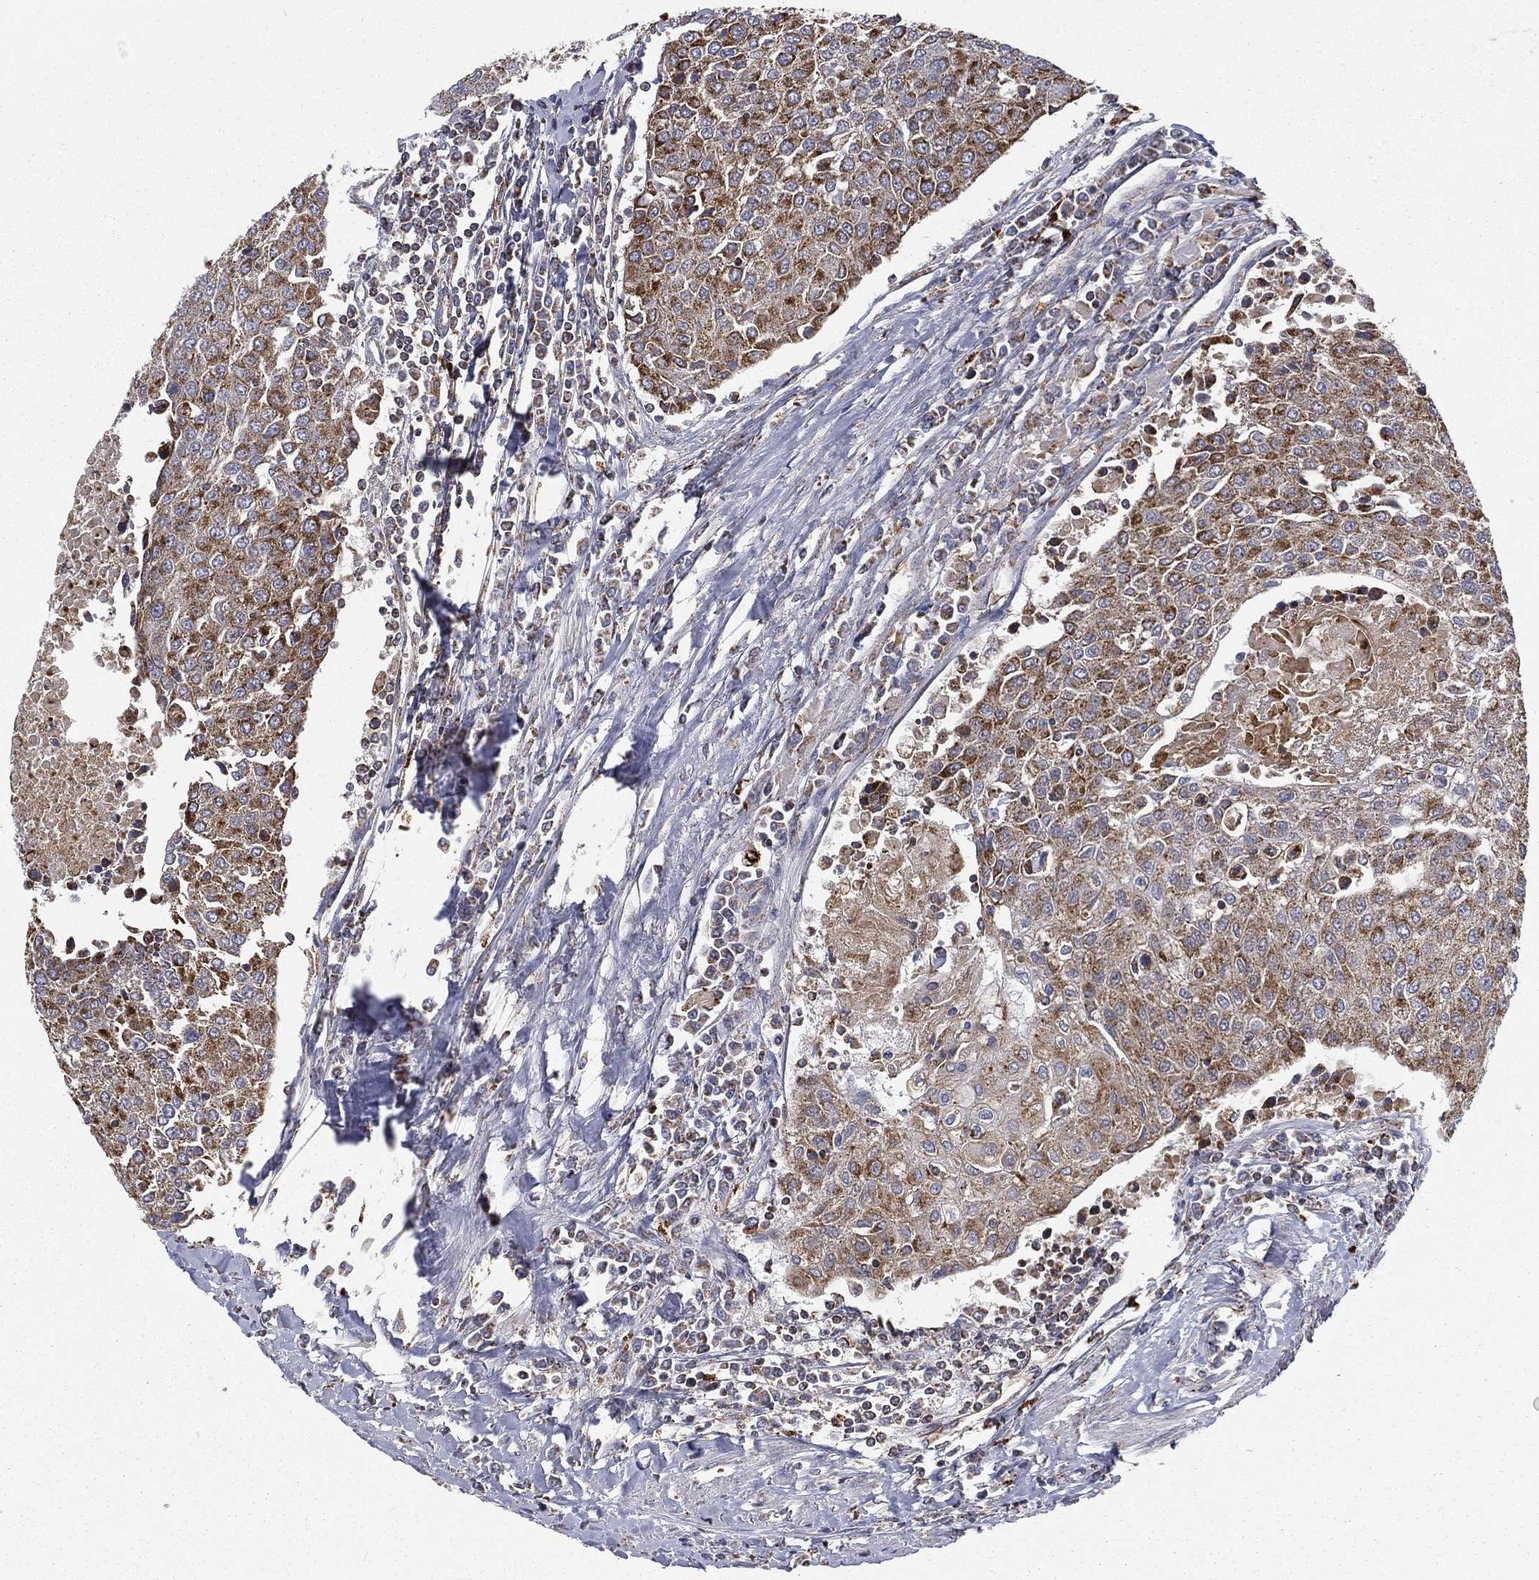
{"staining": {"intensity": "strong", "quantity": "25%-75%", "location": "cytoplasmic/membranous"}, "tissue": "urothelial cancer", "cell_type": "Tumor cells", "image_type": "cancer", "snomed": [{"axis": "morphology", "description": "Urothelial carcinoma, High grade"}, {"axis": "topography", "description": "Urinary bladder"}], "caption": "A high amount of strong cytoplasmic/membranous positivity is identified in approximately 25%-75% of tumor cells in urothelial carcinoma (high-grade) tissue.", "gene": "RIN3", "patient": {"sex": "female", "age": 85}}